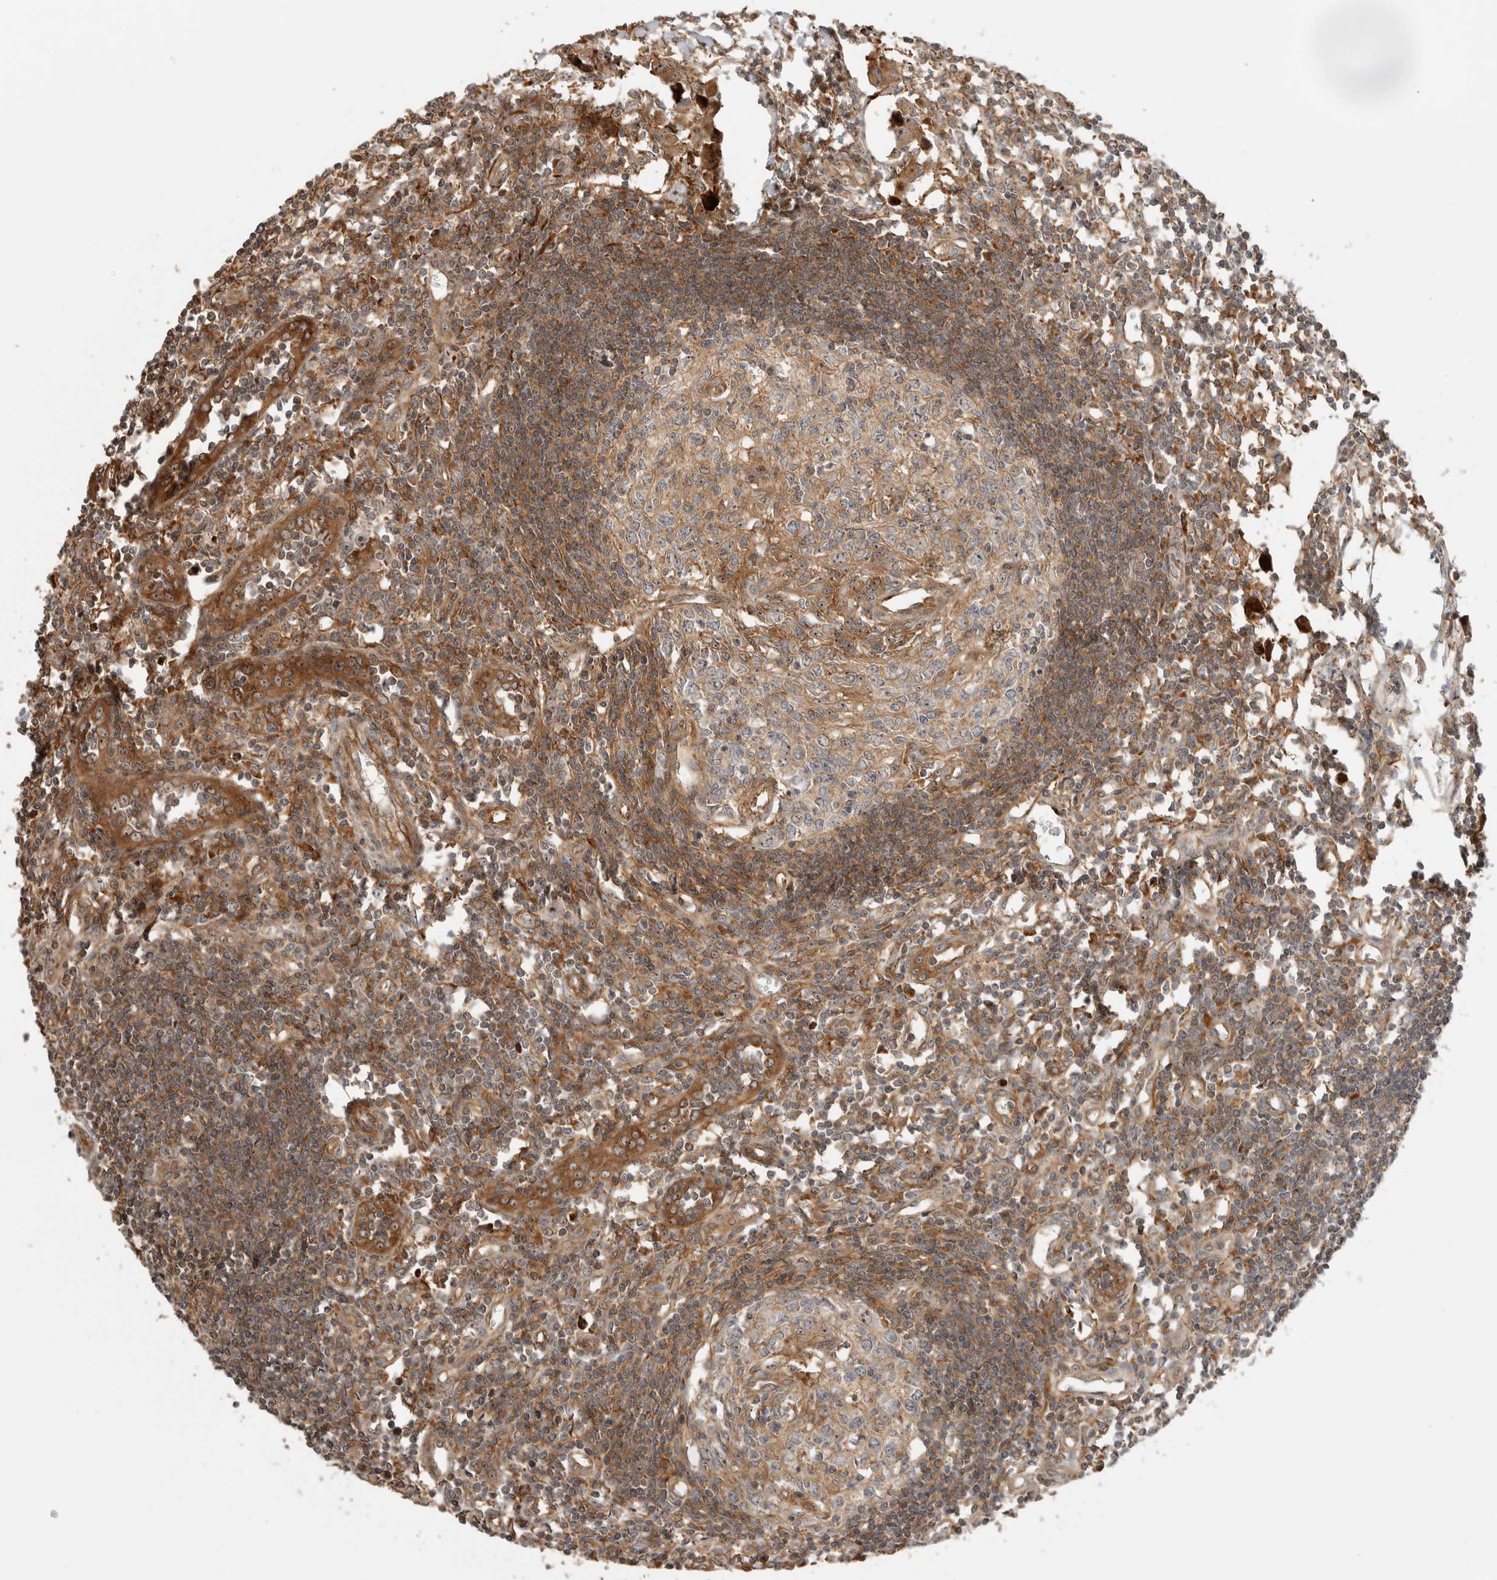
{"staining": {"intensity": "moderate", "quantity": ">75%", "location": "cytoplasmic/membranous,nuclear"}, "tissue": "lymph node", "cell_type": "Germinal center cells", "image_type": "normal", "snomed": [{"axis": "morphology", "description": "Normal tissue, NOS"}, {"axis": "morphology", "description": "Malignant melanoma, Metastatic site"}, {"axis": "topography", "description": "Lymph node"}], "caption": "IHC staining of normal lymph node, which shows medium levels of moderate cytoplasmic/membranous,nuclear staining in approximately >75% of germinal center cells indicating moderate cytoplasmic/membranous,nuclear protein expression. The staining was performed using DAB (3,3'-diaminobenzidine) (brown) for protein detection and nuclei were counterstained in hematoxylin (blue).", "gene": "WASF2", "patient": {"sex": "male", "age": 41}}